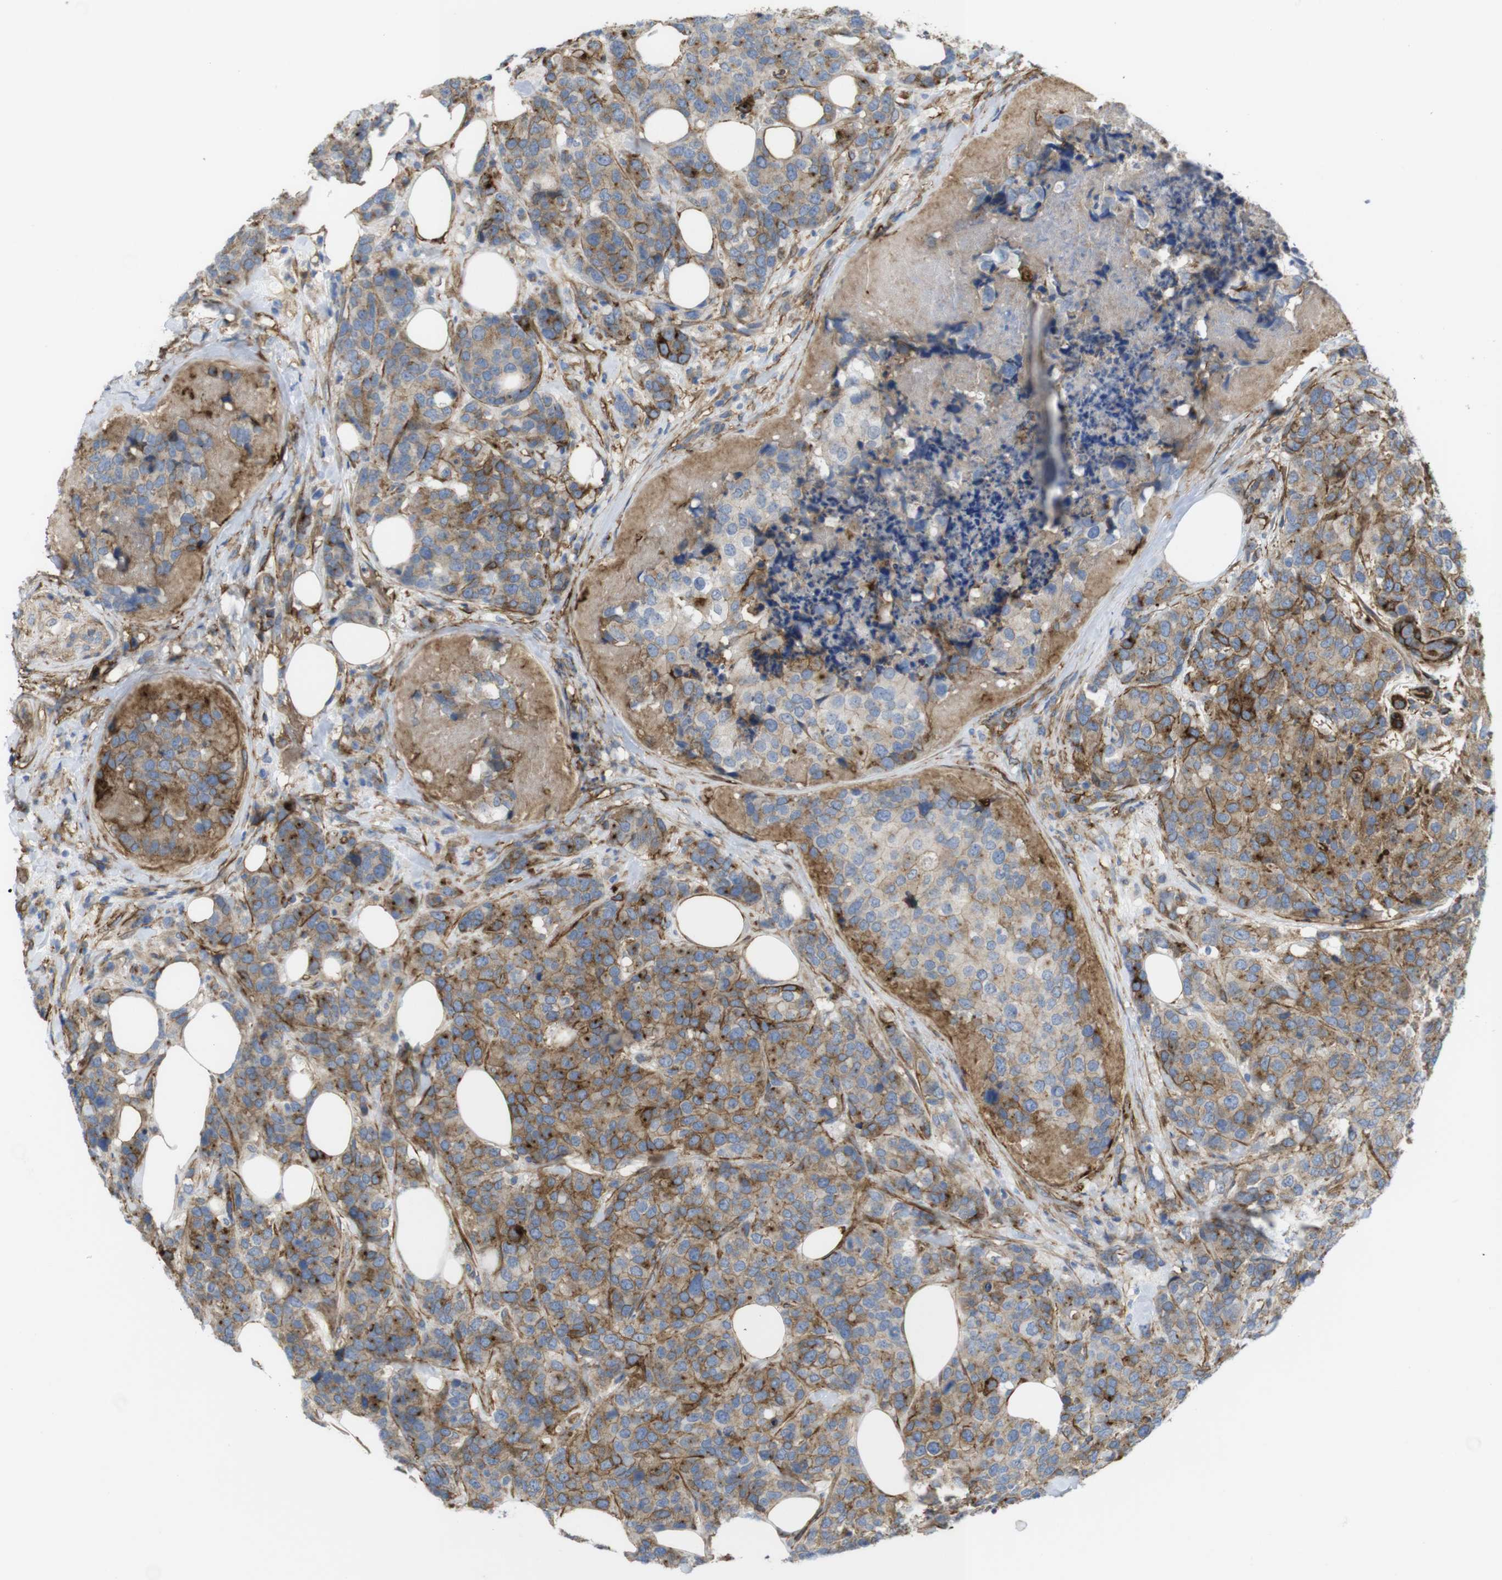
{"staining": {"intensity": "moderate", "quantity": ">75%", "location": "cytoplasmic/membranous"}, "tissue": "breast cancer", "cell_type": "Tumor cells", "image_type": "cancer", "snomed": [{"axis": "morphology", "description": "Lobular carcinoma"}, {"axis": "topography", "description": "Breast"}], "caption": "A brown stain labels moderate cytoplasmic/membranous expression of a protein in breast cancer (lobular carcinoma) tumor cells.", "gene": "CYBRD1", "patient": {"sex": "female", "age": 59}}